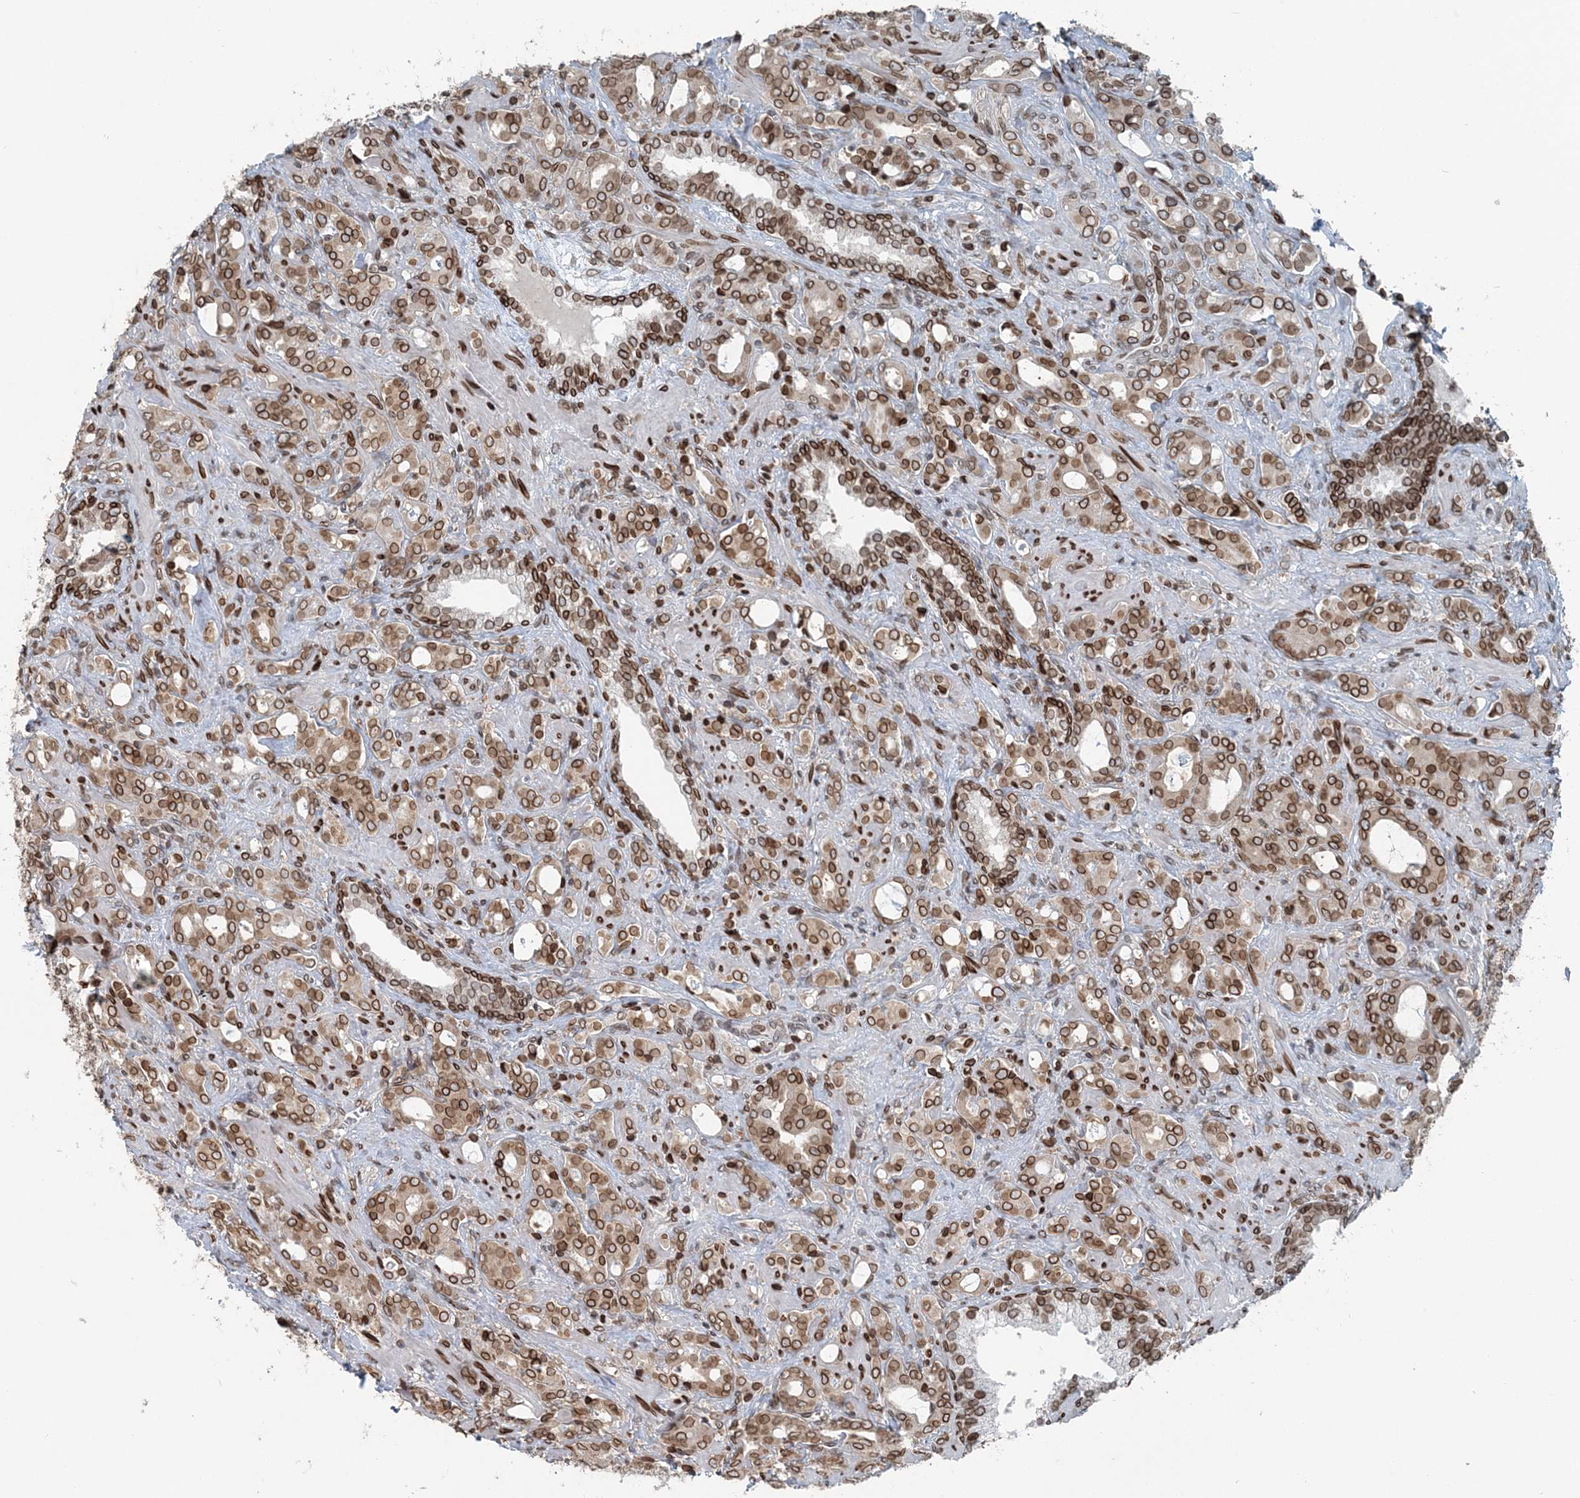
{"staining": {"intensity": "moderate", "quantity": ">75%", "location": "cytoplasmic/membranous,nuclear"}, "tissue": "prostate cancer", "cell_type": "Tumor cells", "image_type": "cancer", "snomed": [{"axis": "morphology", "description": "Adenocarcinoma, High grade"}, {"axis": "topography", "description": "Prostate"}], "caption": "Immunohistochemical staining of human high-grade adenocarcinoma (prostate) shows moderate cytoplasmic/membranous and nuclear protein expression in about >75% of tumor cells.", "gene": "GJD4", "patient": {"sex": "male", "age": 72}}